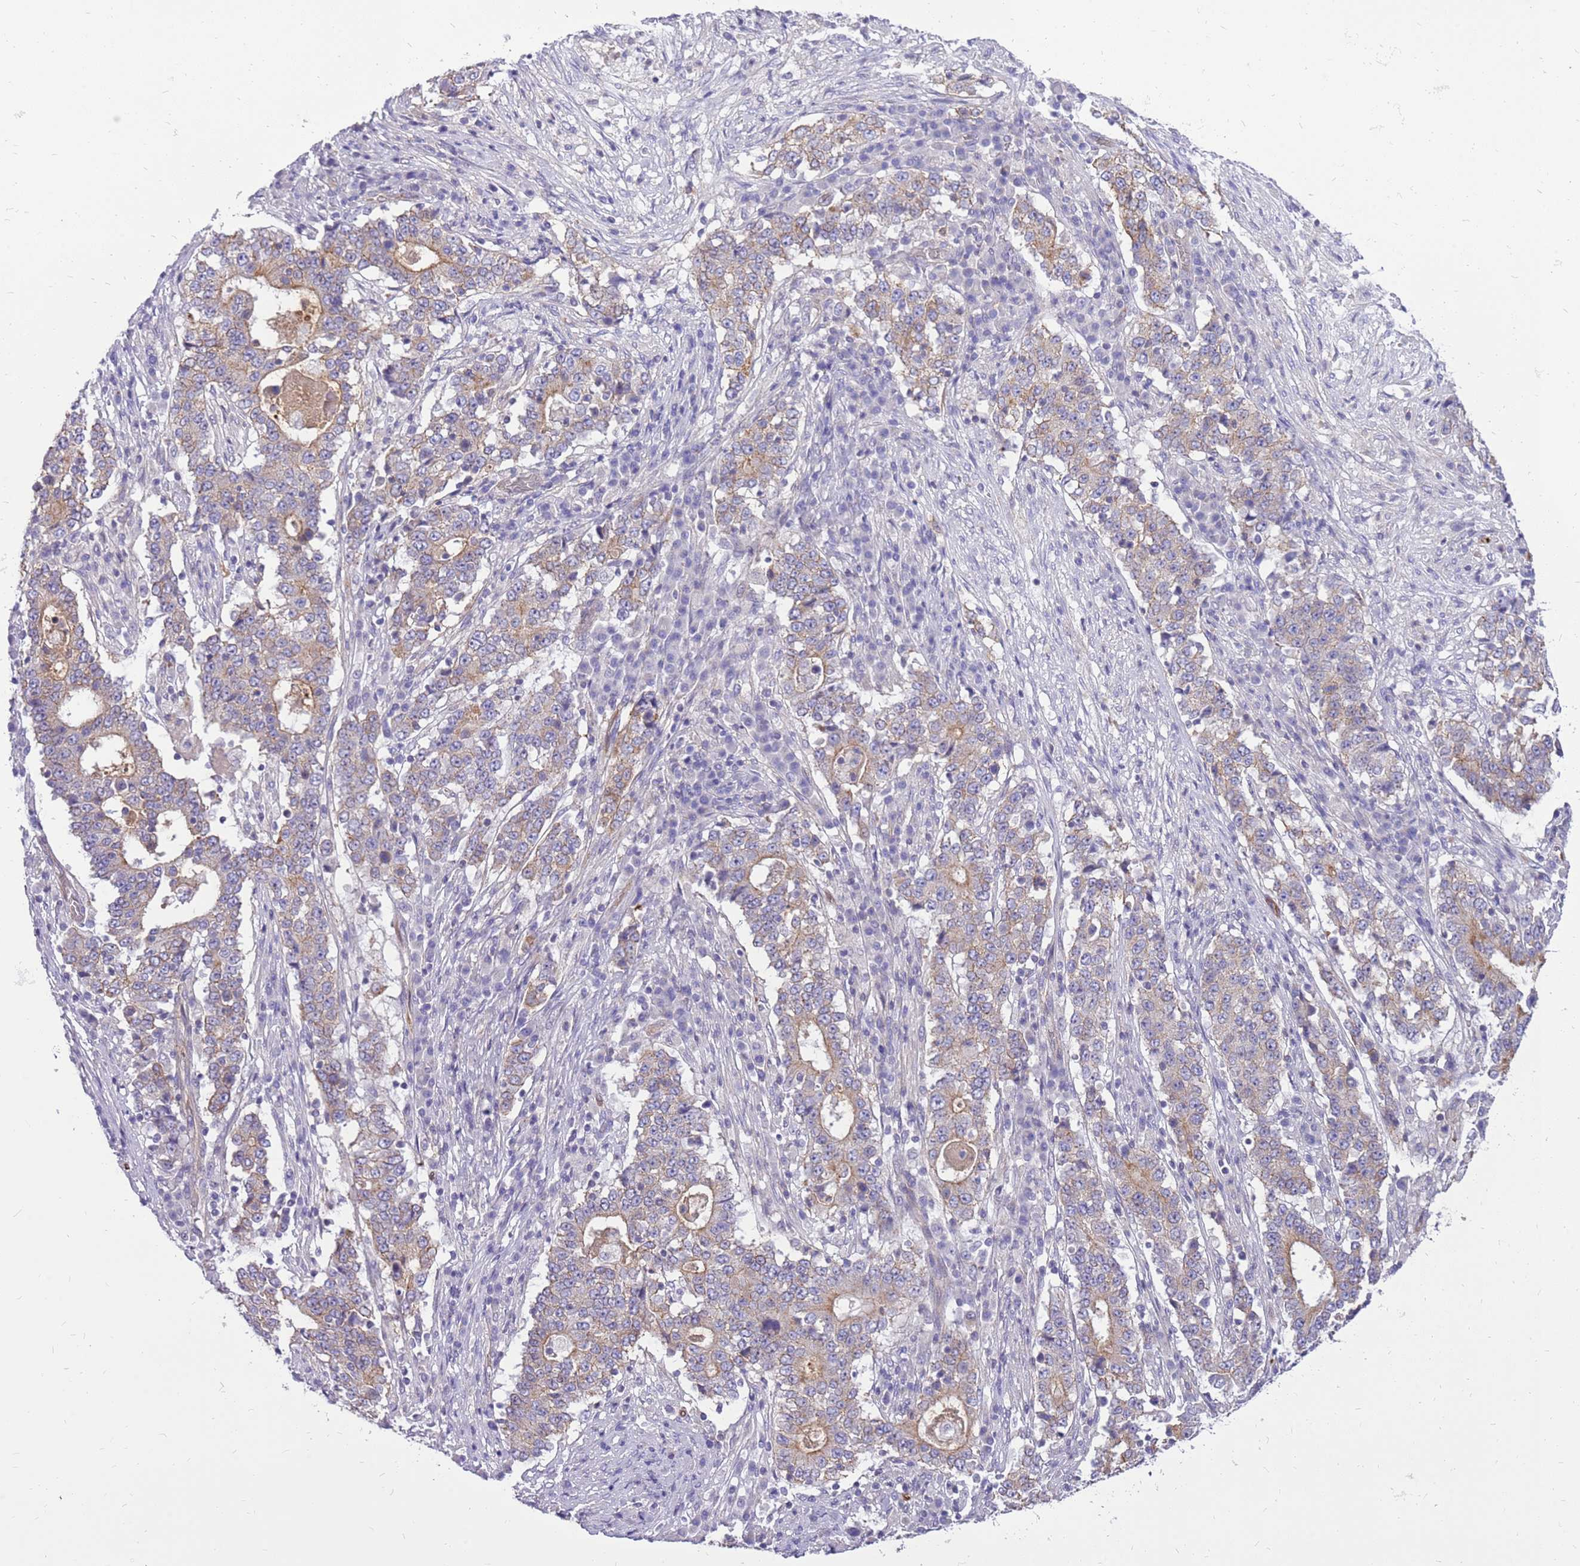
{"staining": {"intensity": "weak", "quantity": "25%-75%", "location": "cytoplasmic/membranous"}, "tissue": "stomach cancer", "cell_type": "Tumor cells", "image_type": "cancer", "snomed": [{"axis": "morphology", "description": "Adenocarcinoma, NOS"}, {"axis": "topography", "description": "Stomach"}], "caption": "The immunohistochemical stain shows weak cytoplasmic/membranous expression in tumor cells of stomach cancer tissue.", "gene": "WDR90", "patient": {"sex": "male", "age": 59}}